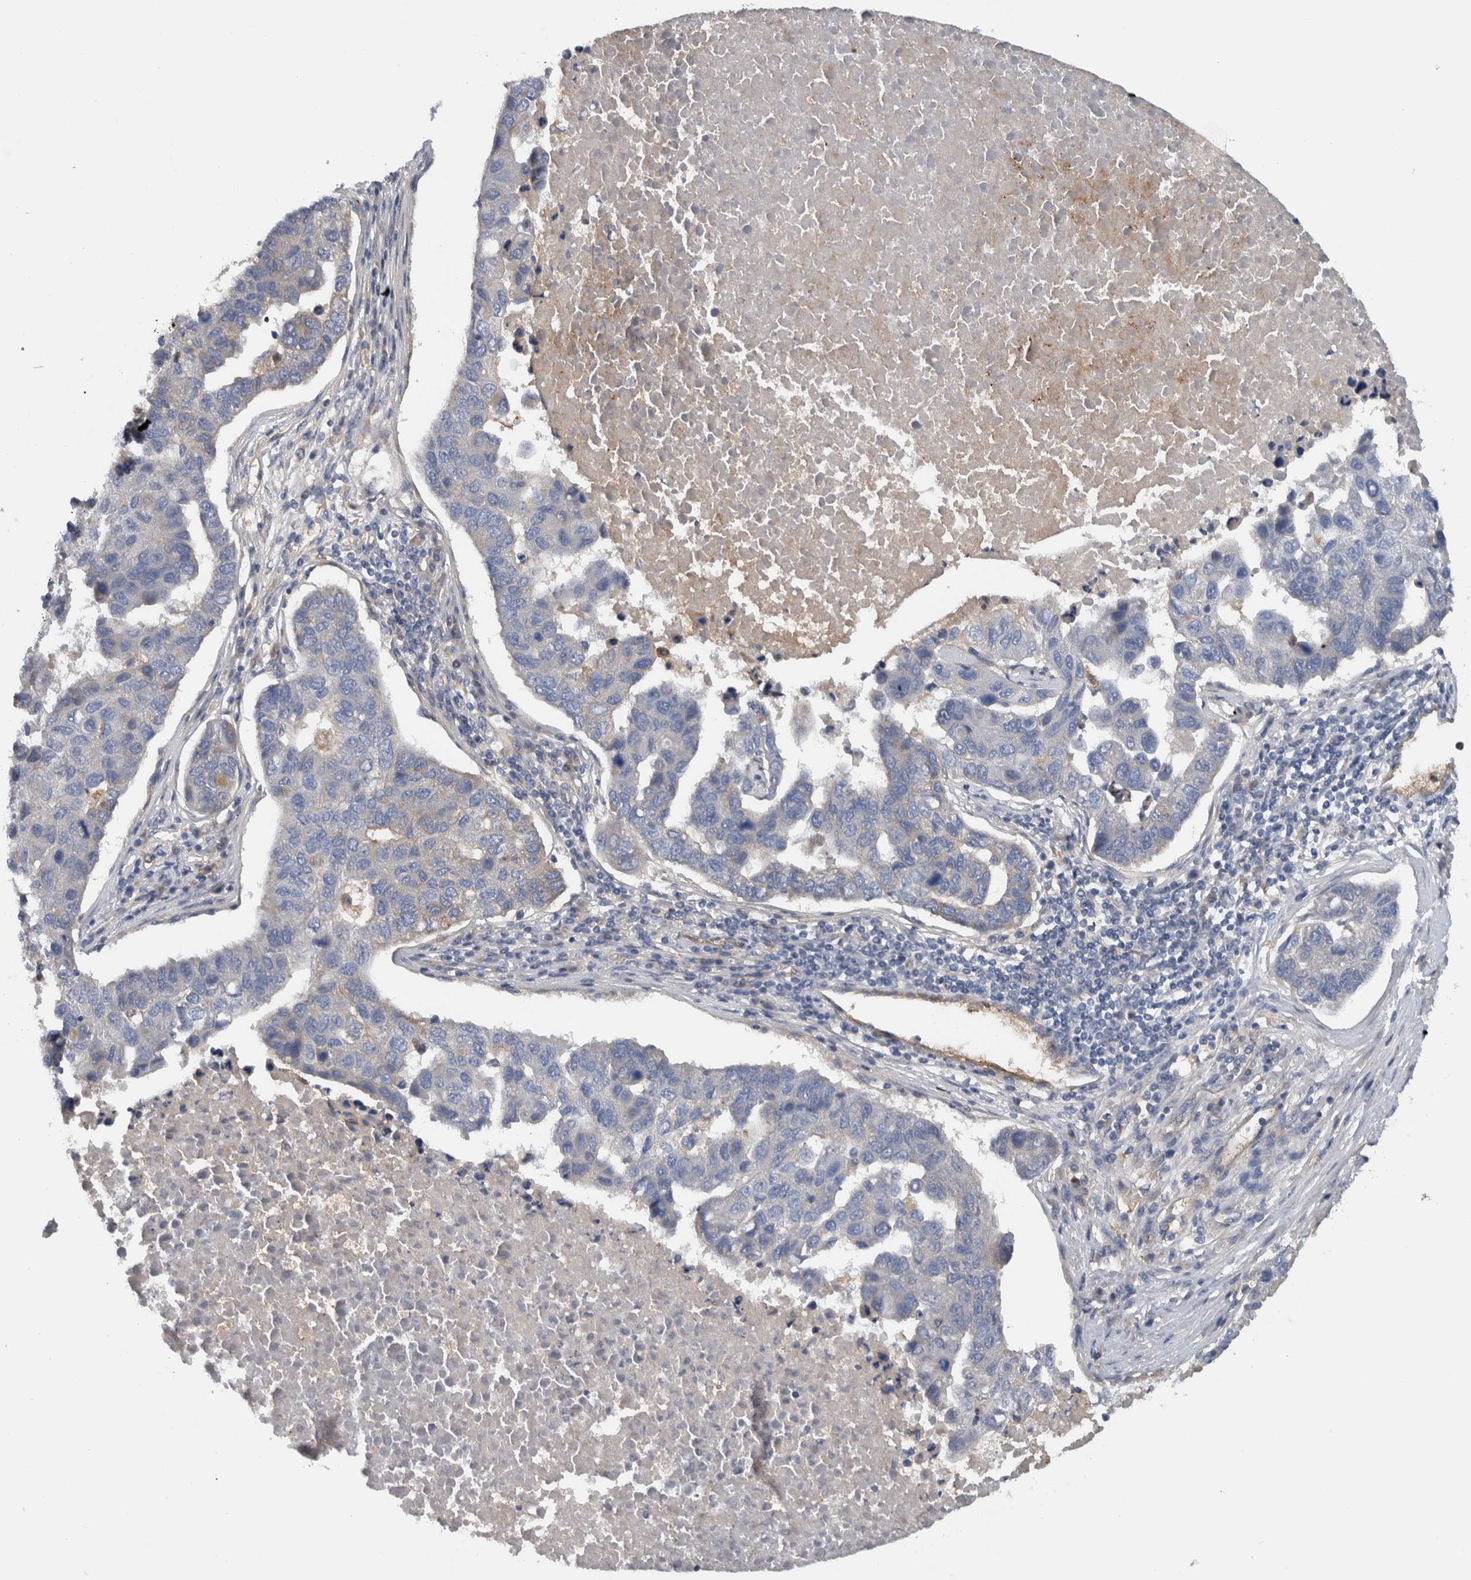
{"staining": {"intensity": "negative", "quantity": "none", "location": "none"}, "tissue": "pancreatic cancer", "cell_type": "Tumor cells", "image_type": "cancer", "snomed": [{"axis": "morphology", "description": "Adenocarcinoma, NOS"}, {"axis": "topography", "description": "Pancreas"}], "caption": "Tumor cells show no significant protein staining in pancreatic cancer (adenocarcinoma). (Stains: DAB IHC with hematoxylin counter stain, Microscopy: brightfield microscopy at high magnification).", "gene": "CD59", "patient": {"sex": "female", "age": 61}}